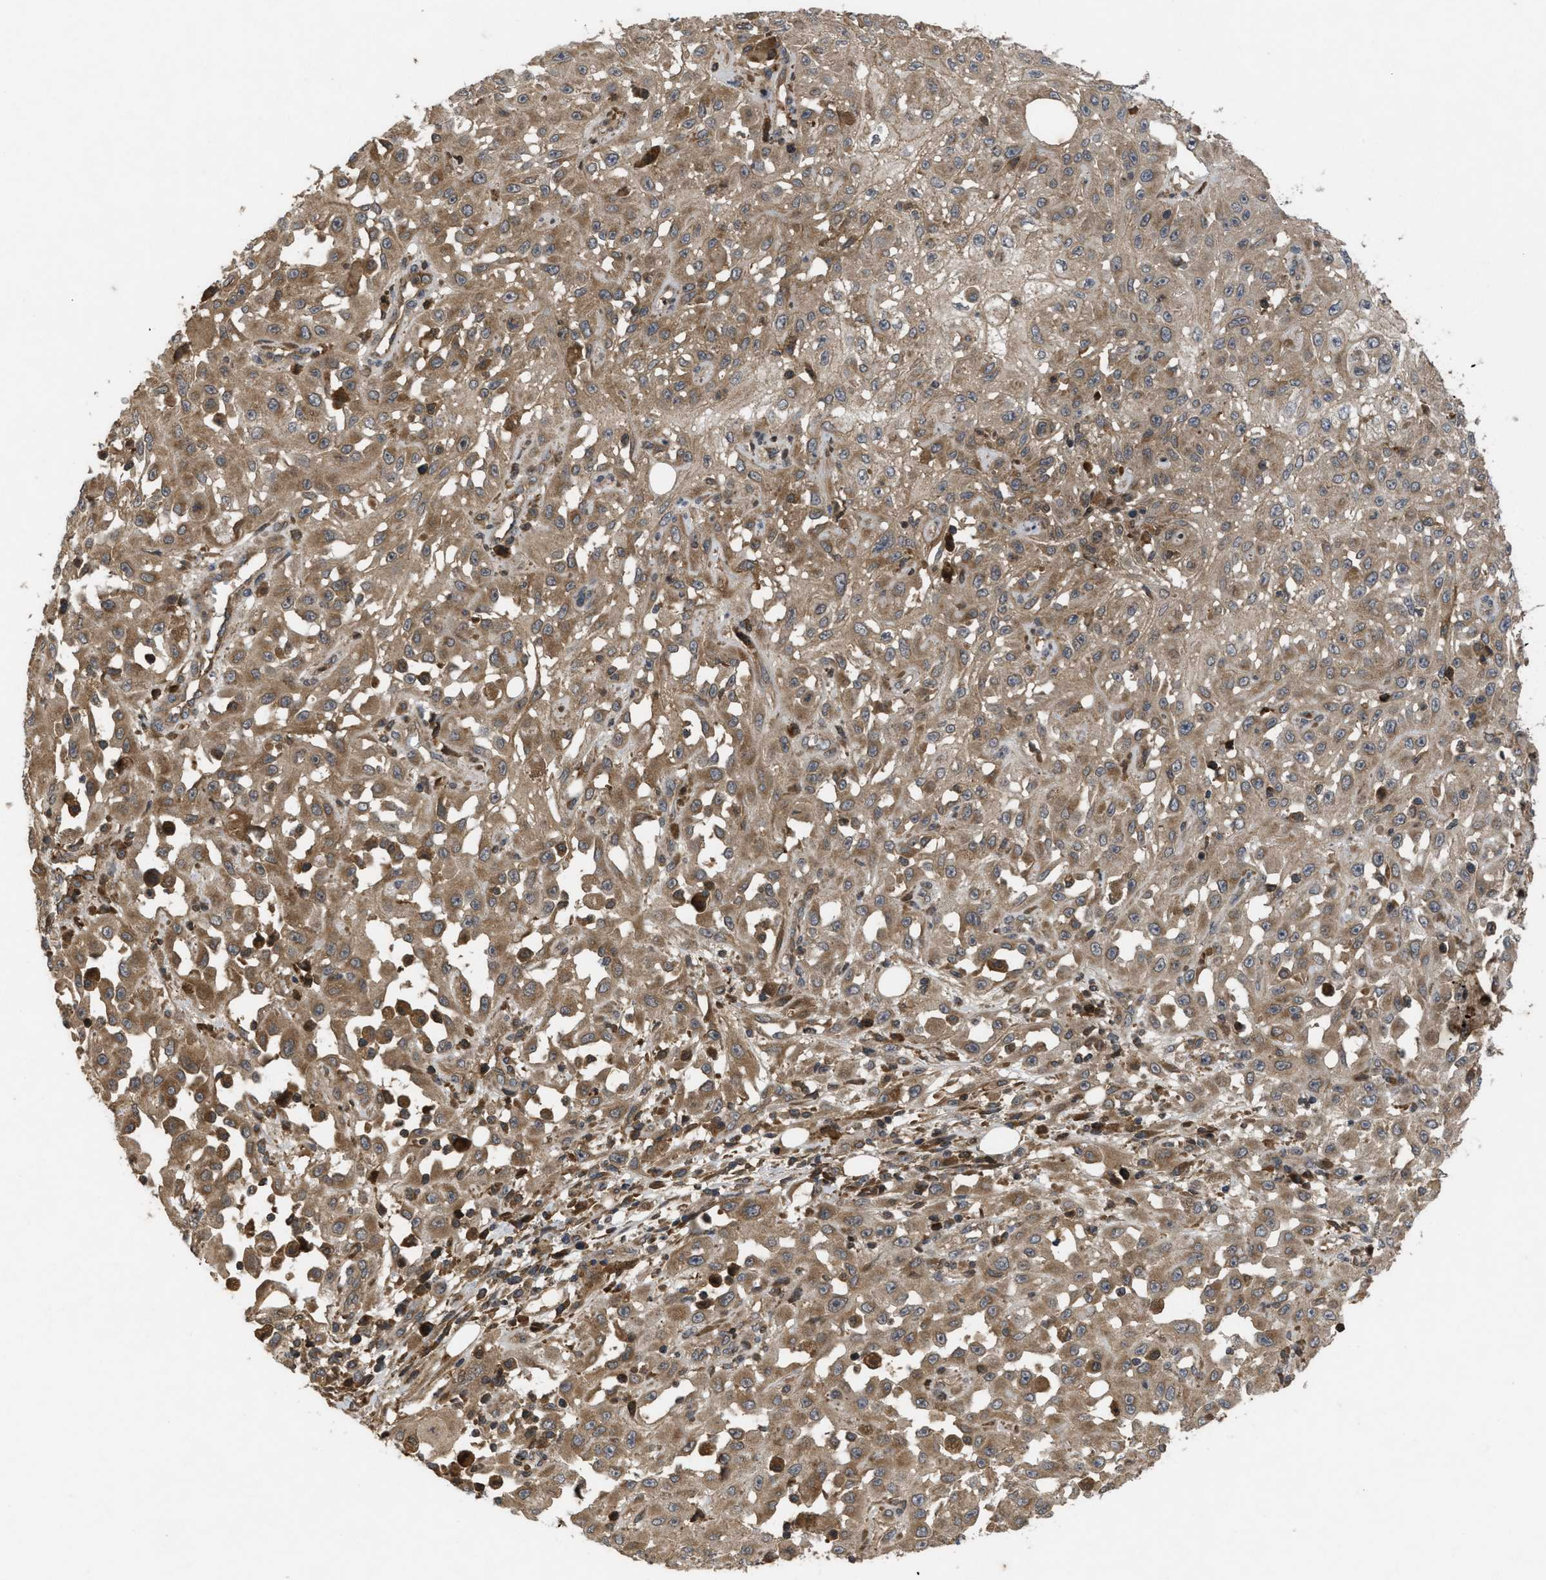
{"staining": {"intensity": "moderate", "quantity": ">75%", "location": "cytoplasmic/membranous"}, "tissue": "skin cancer", "cell_type": "Tumor cells", "image_type": "cancer", "snomed": [{"axis": "morphology", "description": "Squamous cell carcinoma, NOS"}, {"axis": "morphology", "description": "Squamous cell carcinoma, metastatic, NOS"}, {"axis": "topography", "description": "Skin"}, {"axis": "topography", "description": "Lymph node"}], "caption": "Protein expression analysis of metastatic squamous cell carcinoma (skin) reveals moderate cytoplasmic/membranous expression in about >75% of tumor cells.", "gene": "RAB2A", "patient": {"sex": "male", "age": 75}}